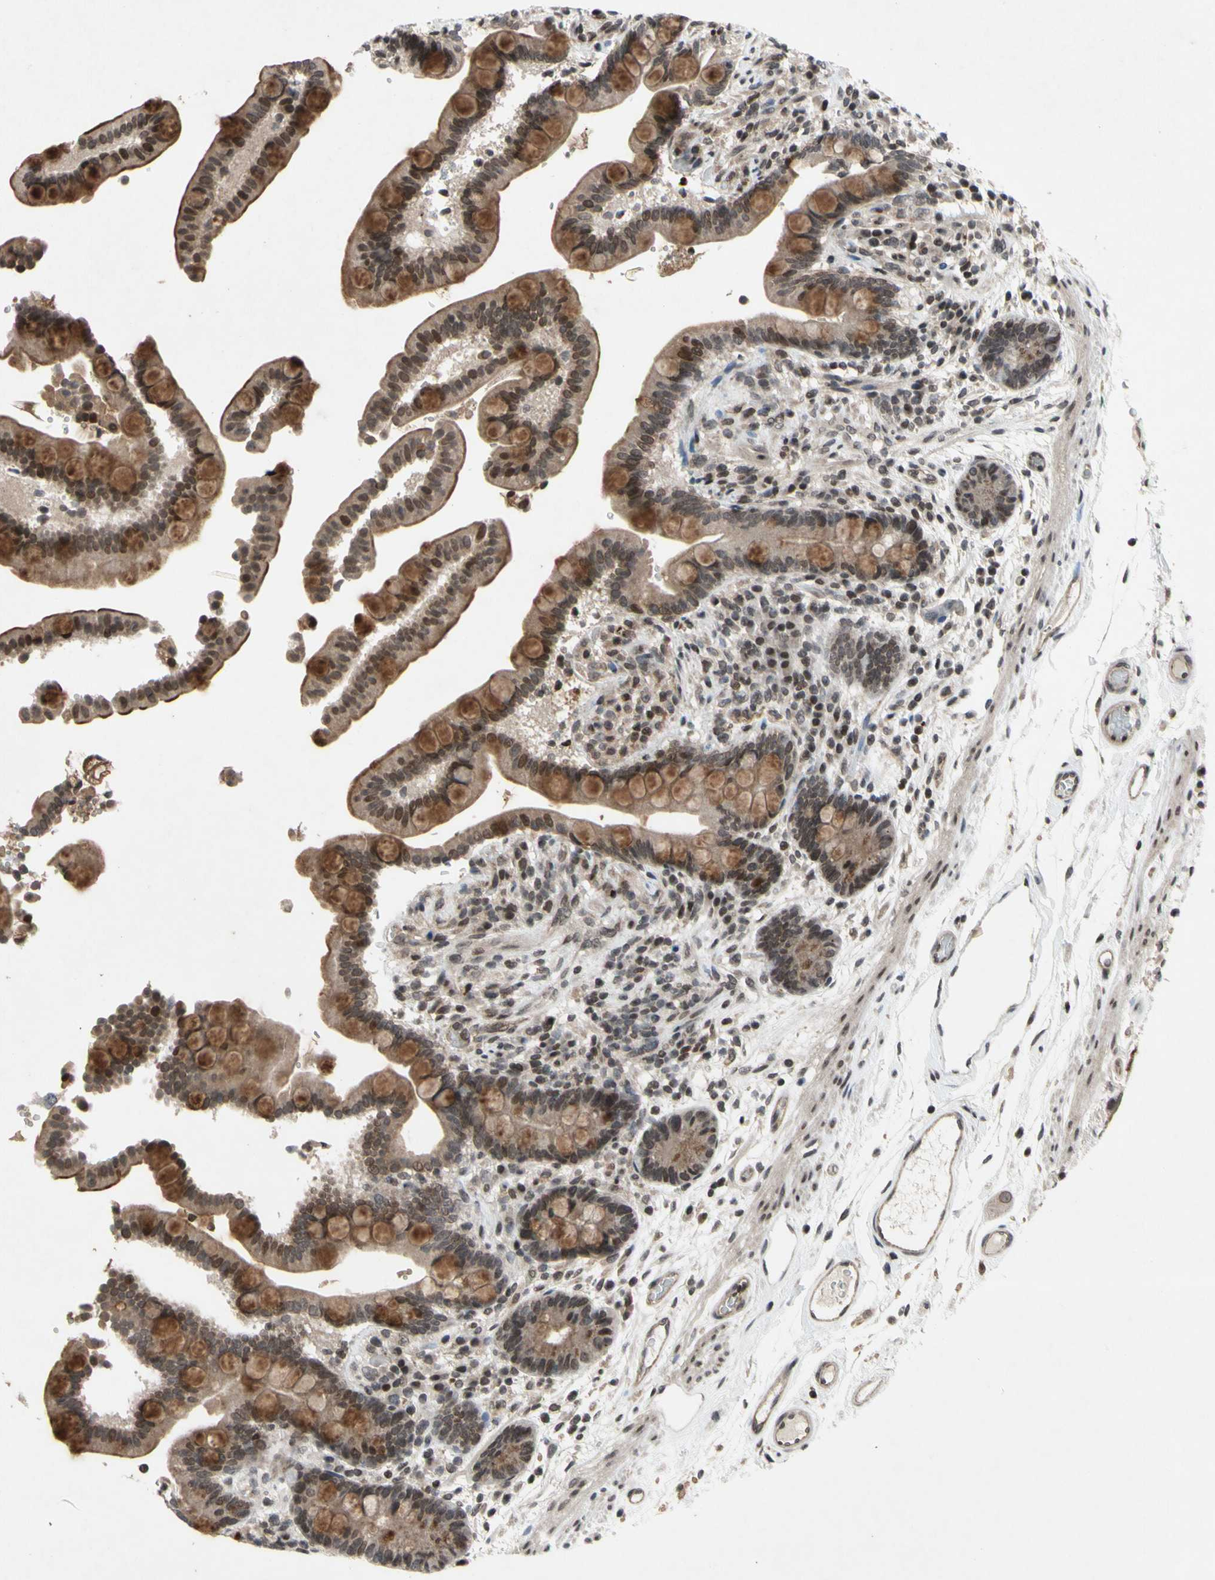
{"staining": {"intensity": "moderate", "quantity": "25%-75%", "location": "cytoplasmic/membranous"}, "tissue": "colon", "cell_type": "Endothelial cells", "image_type": "normal", "snomed": [{"axis": "morphology", "description": "Normal tissue, NOS"}, {"axis": "topography", "description": "Colon"}], "caption": "Endothelial cells demonstrate moderate cytoplasmic/membranous positivity in approximately 25%-75% of cells in normal colon. The staining is performed using DAB brown chromogen to label protein expression. The nuclei are counter-stained blue using hematoxylin.", "gene": "XPO1", "patient": {"sex": "male", "age": 73}}